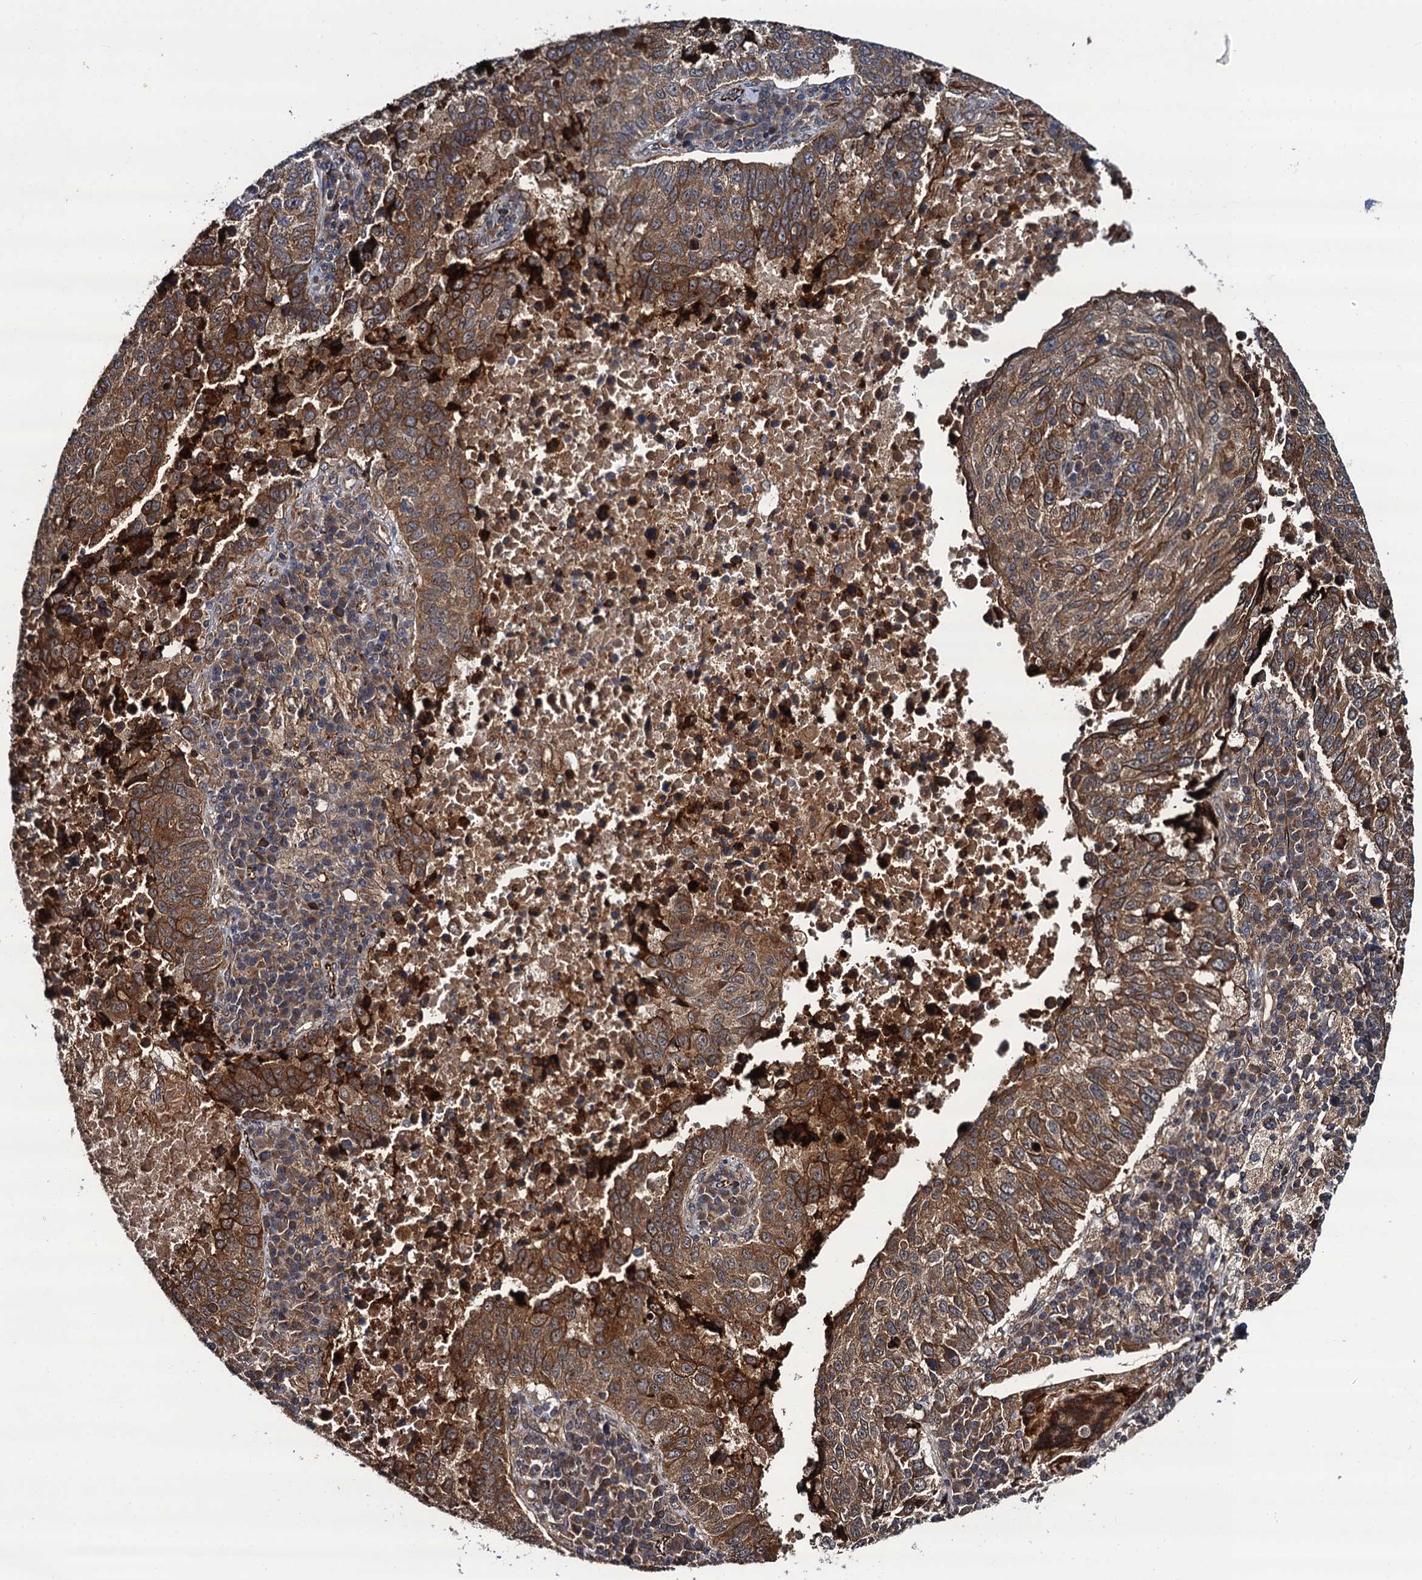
{"staining": {"intensity": "moderate", "quantity": ">75%", "location": "cytoplasmic/membranous"}, "tissue": "lung cancer", "cell_type": "Tumor cells", "image_type": "cancer", "snomed": [{"axis": "morphology", "description": "Squamous cell carcinoma, NOS"}, {"axis": "topography", "description": "Lung"}], "caption": "Squamous cell carcinoma (lung) stained with immunohistochemistry (IHC) reveals moderate cytoplasmic/membranous staining in about >75% of tumor cells.", "gene": "FSIP1", "patient": {"sex": "male", "age": 73}}